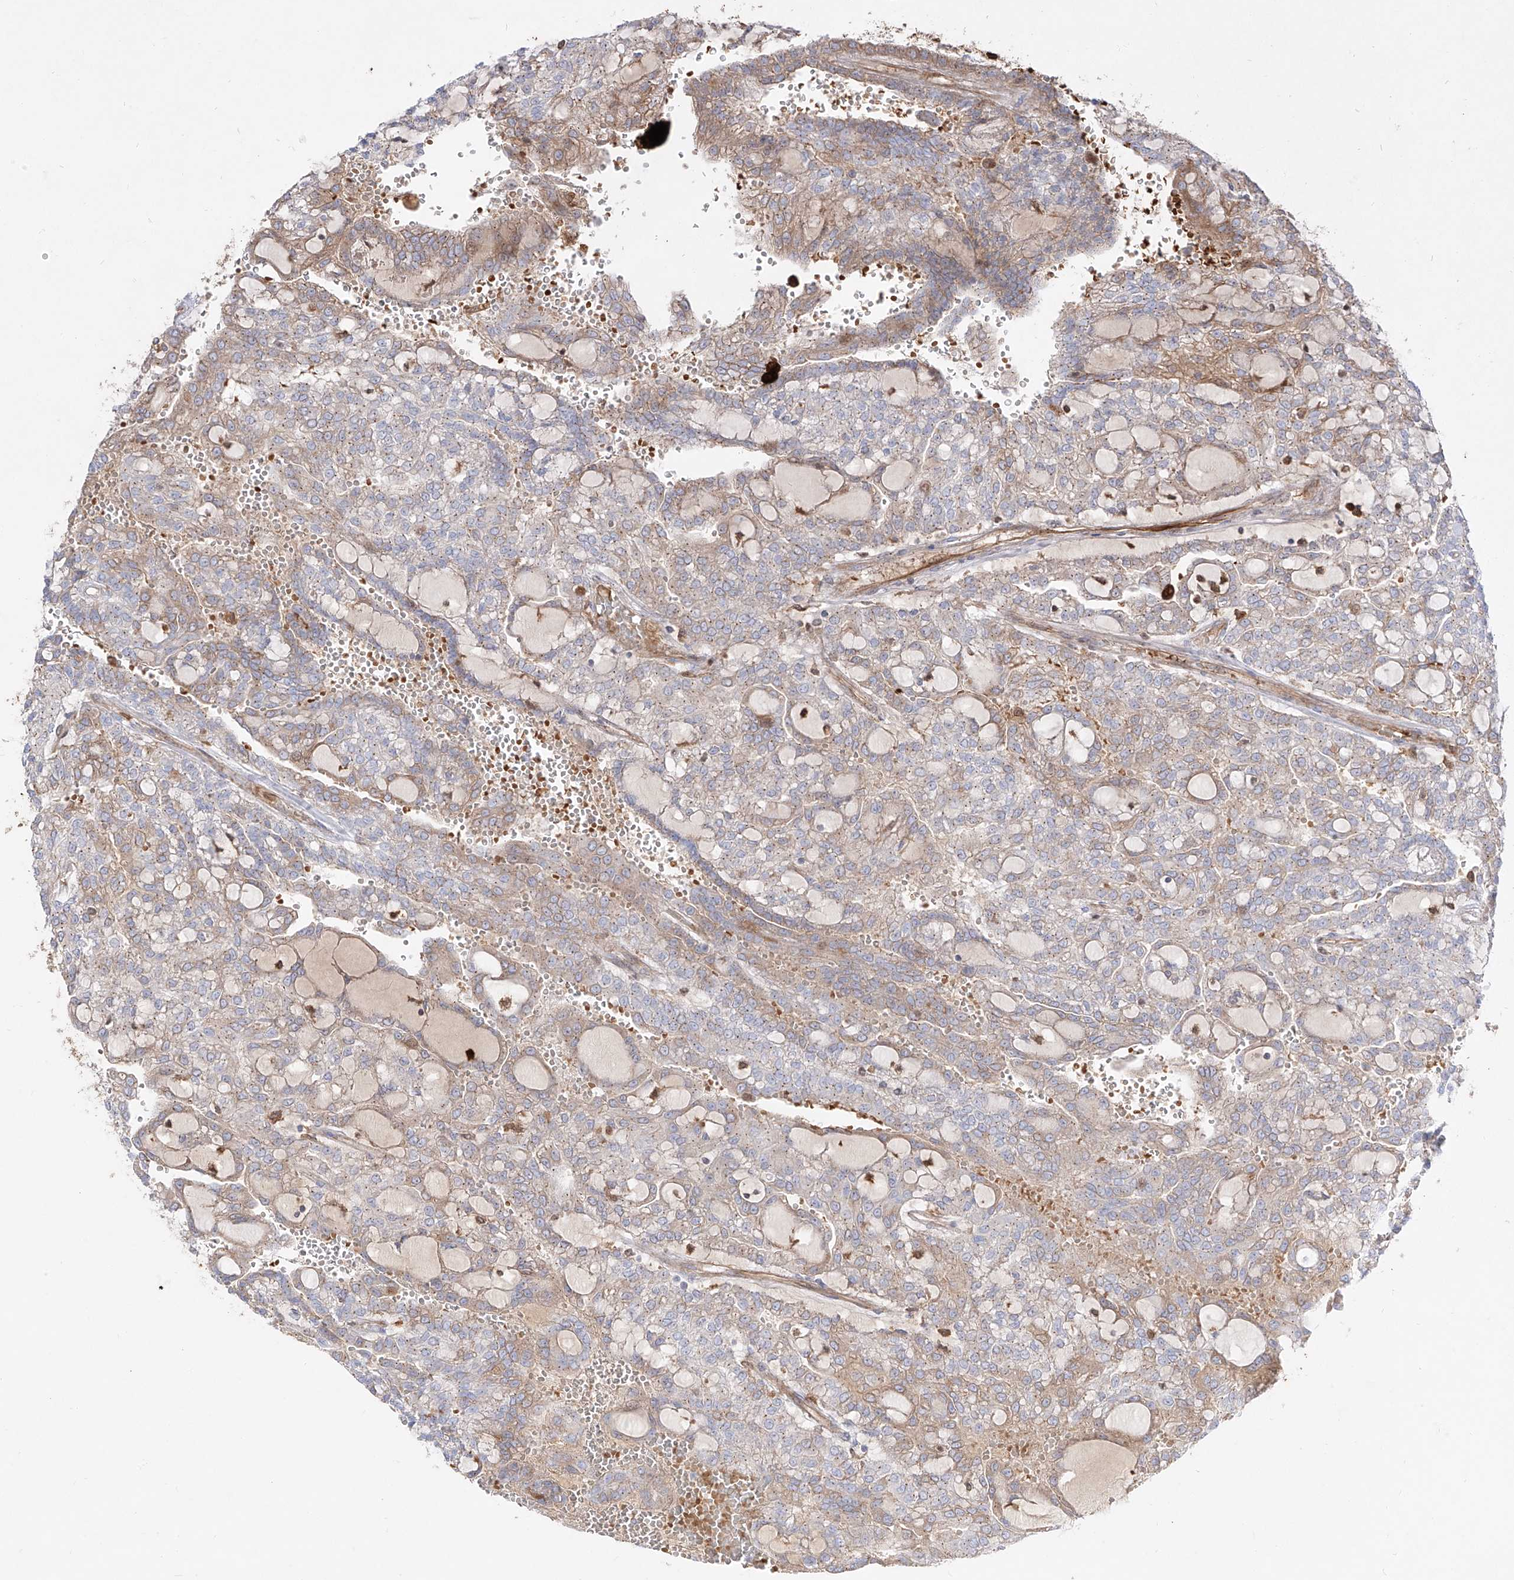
{"staining": {"intensity": "weak", "quantity": "25%-75%", "location": "cytoplasmic/membranous"}, "tissue": "renal cancer", "cell_type": "Tumor cells", "image_type": "cancer", "snomed": [{"axis": "morphology", "description": "Adenocarcinoma, NOS"}, {"axis": "topography", "description": "Kidney"}], "caption": "Tumor cells demonstrate low levels of weak cytoplasmic/membranous expression in approximately 25%-75% of cells in human adenocarcinoma (renal).", "gene": "KYNU", "patient": {"sex": "male", "age": 63}}